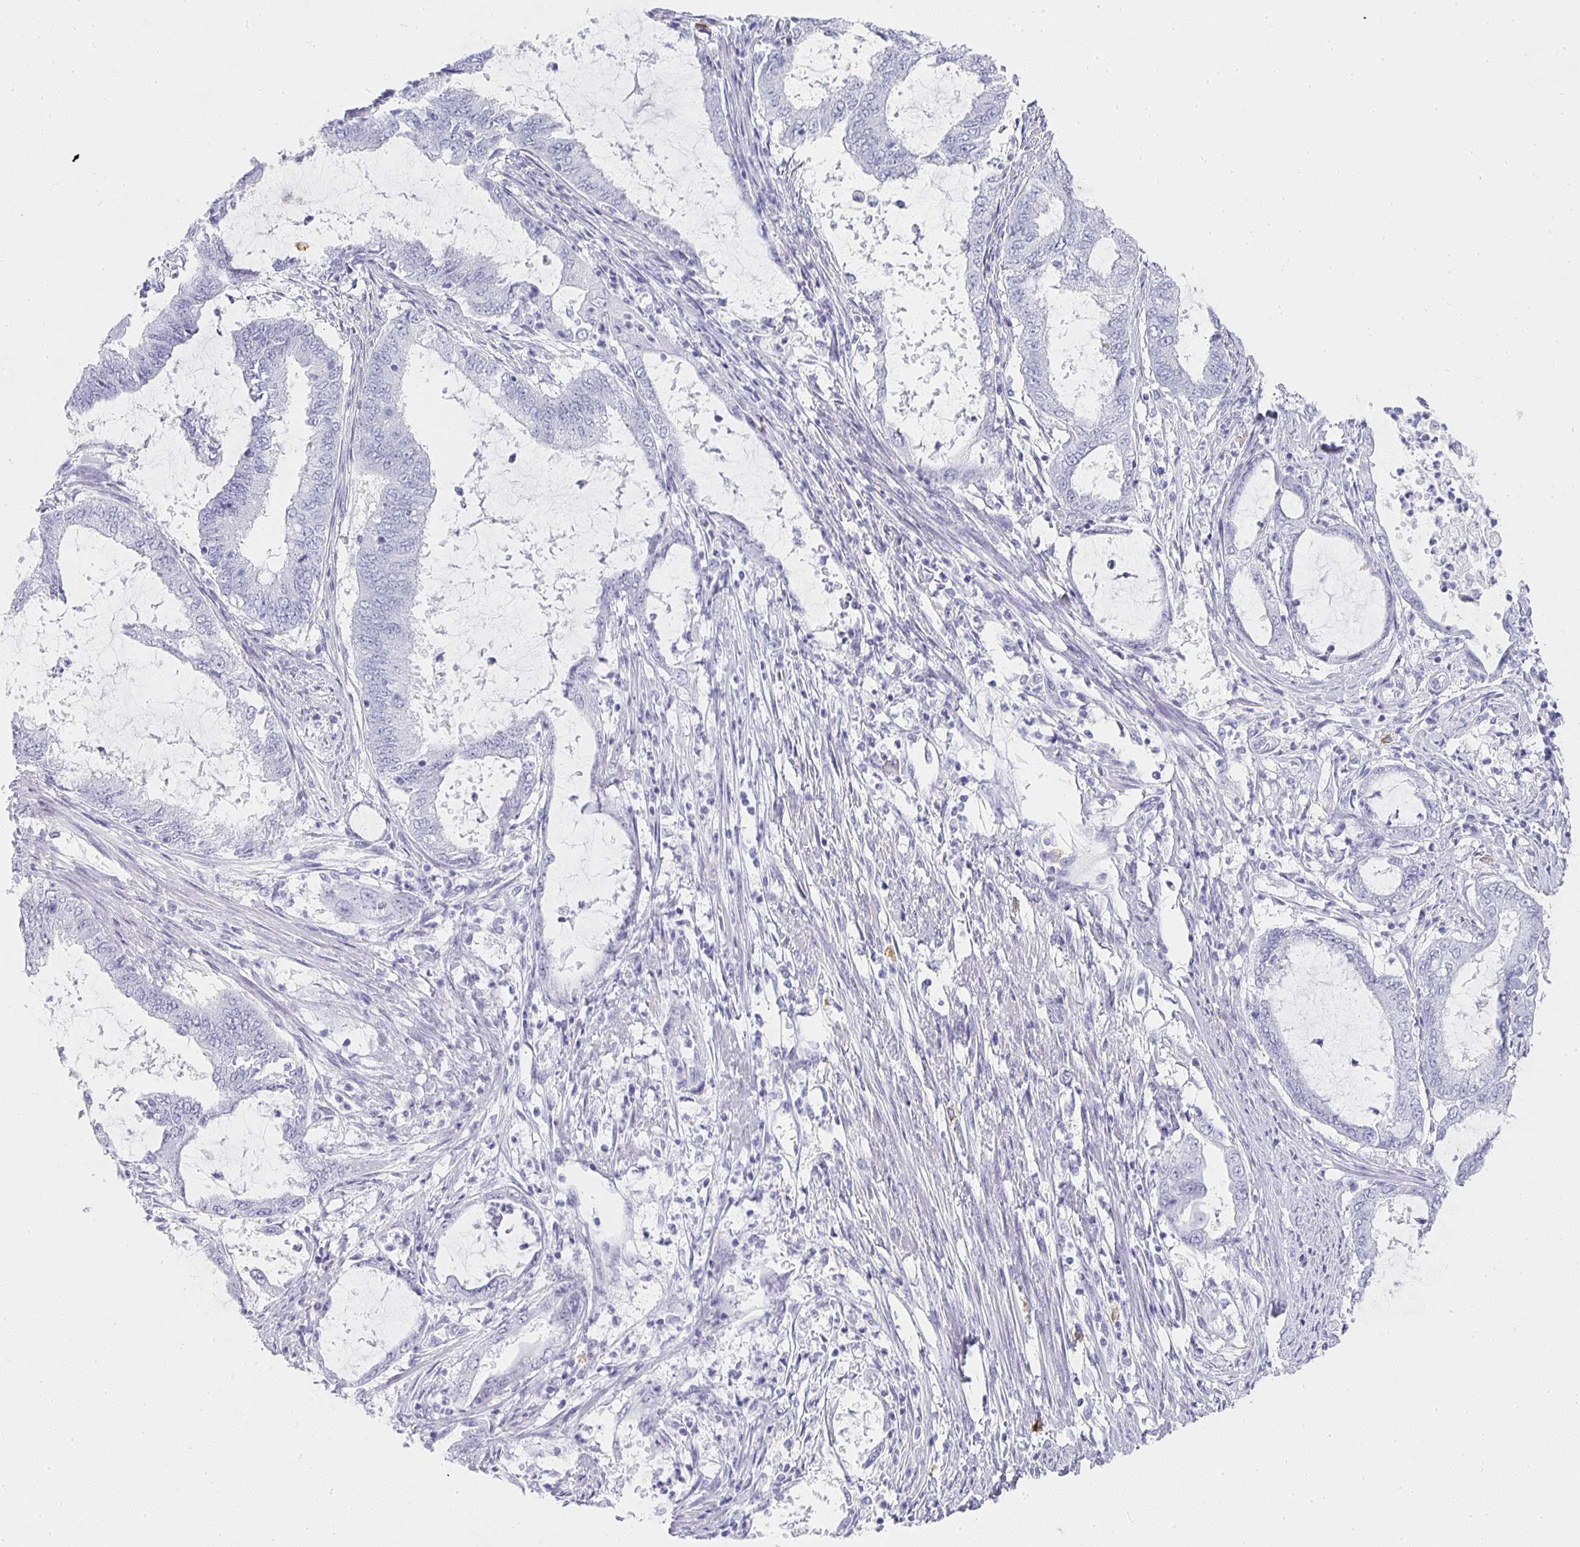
{"staining": {"intensity": "negative", "quantity": "none", "location": "none"}, "tissue": "endometrial cancer", "cell_type": "Tumor cells", "image_type": "cancer", "snomed": [{"axis": "morphology", "description": "Adenocarcinoma, NOS"}, {"axis": "topography", "description": "Endometrium"}], "caption": "Immunohistochemistry photomicrograph of human endometrial adenocarcinoma stained for a protein (brown), which reveals no positivity in tumor cells.", "gene": "TPSD1", "patient": {"sex": "female", "age": 51}}